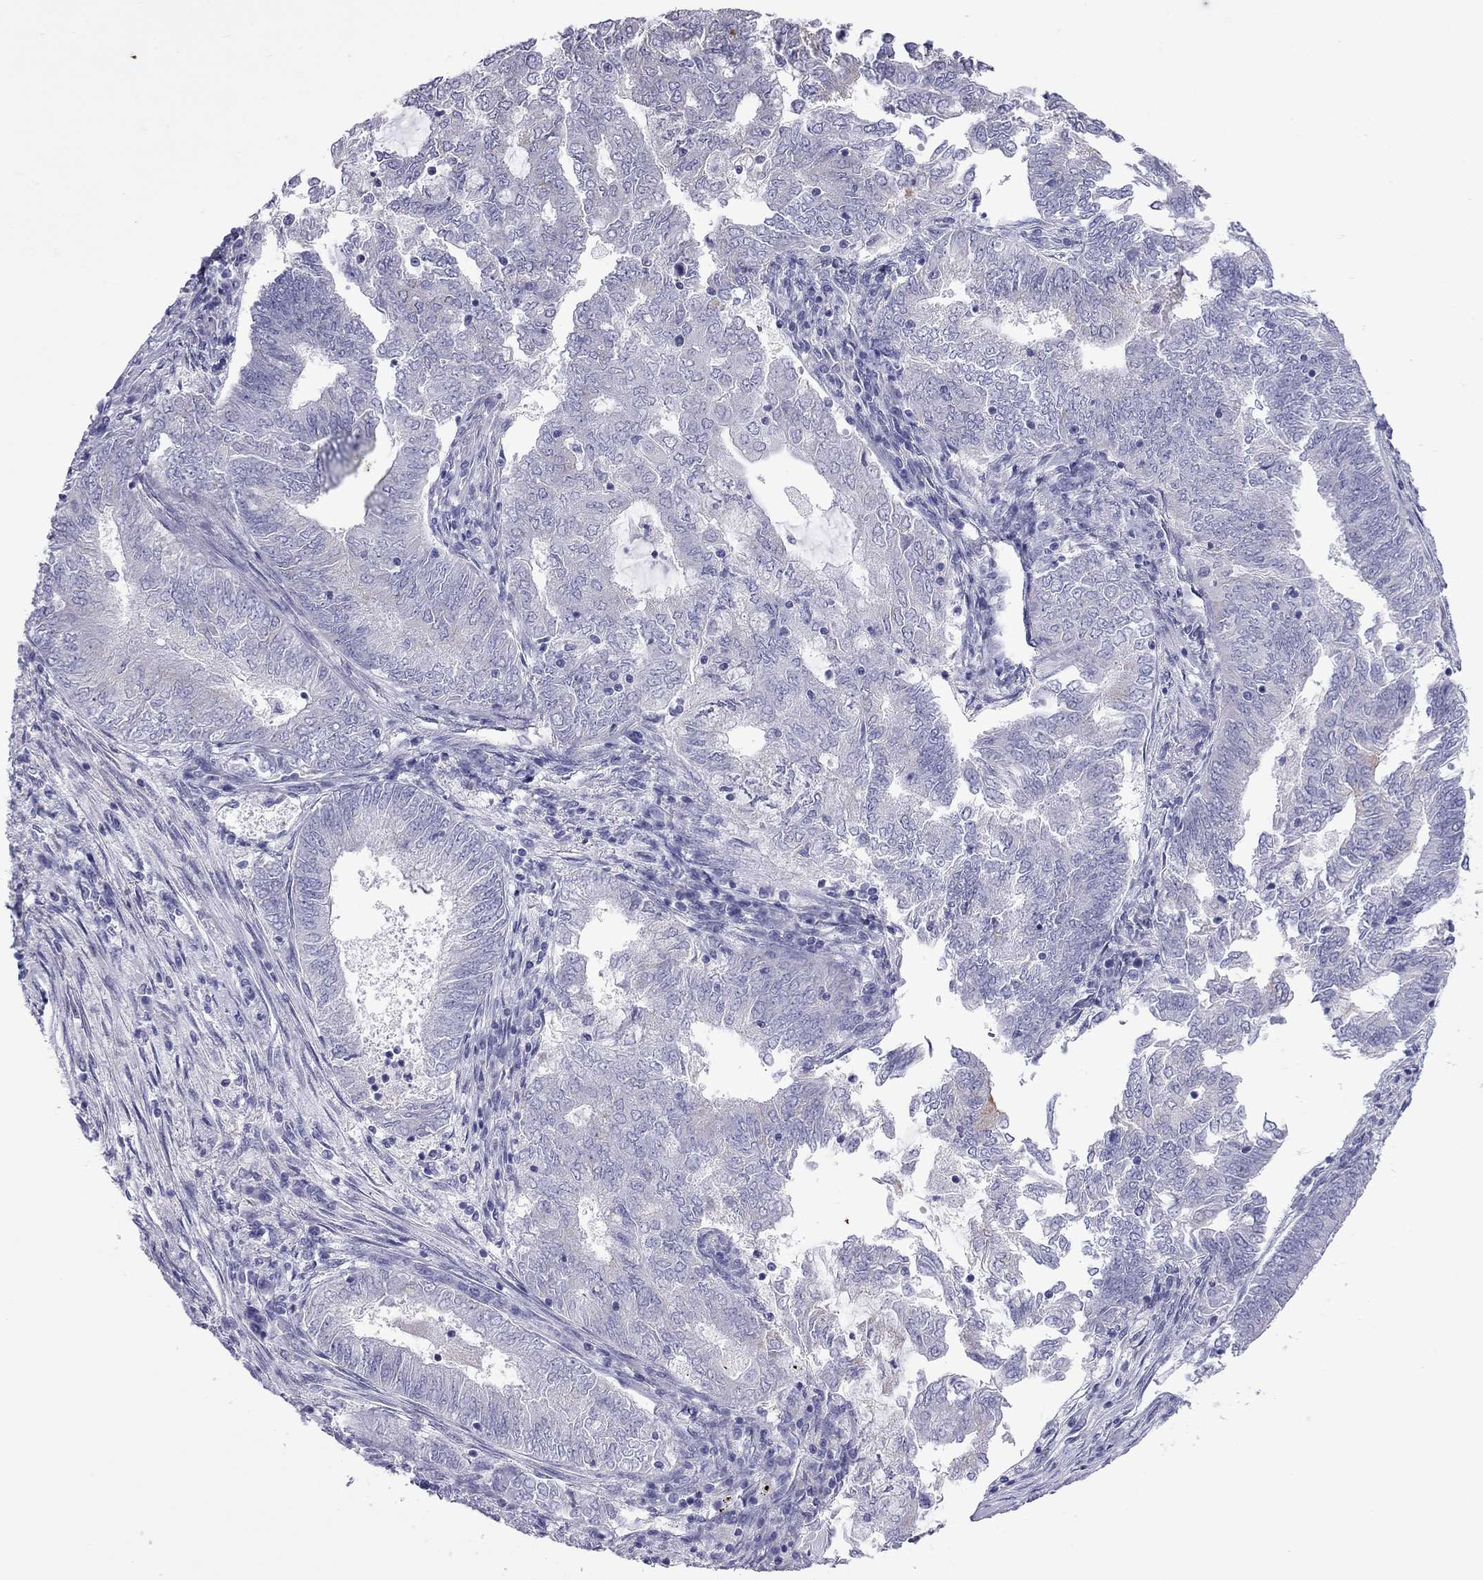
{"staining": {"intensity": "negative", "quantity": "none", "location": "none"}, "tissue": "endometrial cancer", "cell_type": "Tumor cells", "image_type": "cancer", "snomed": [{"axis": "morphology", "description": "Adenocarcinoma, NOS"}, {"axis": "topography", "description": "Endometrium"}], "caption": "A high-resolution image shows immunohistochemistry (IHC) staining of endometrial adenocarcinoma, which displays no significant staining in tumor cells.", "gene": "PPP1R3A", "patient": {"sex": "female", "age": 62}}